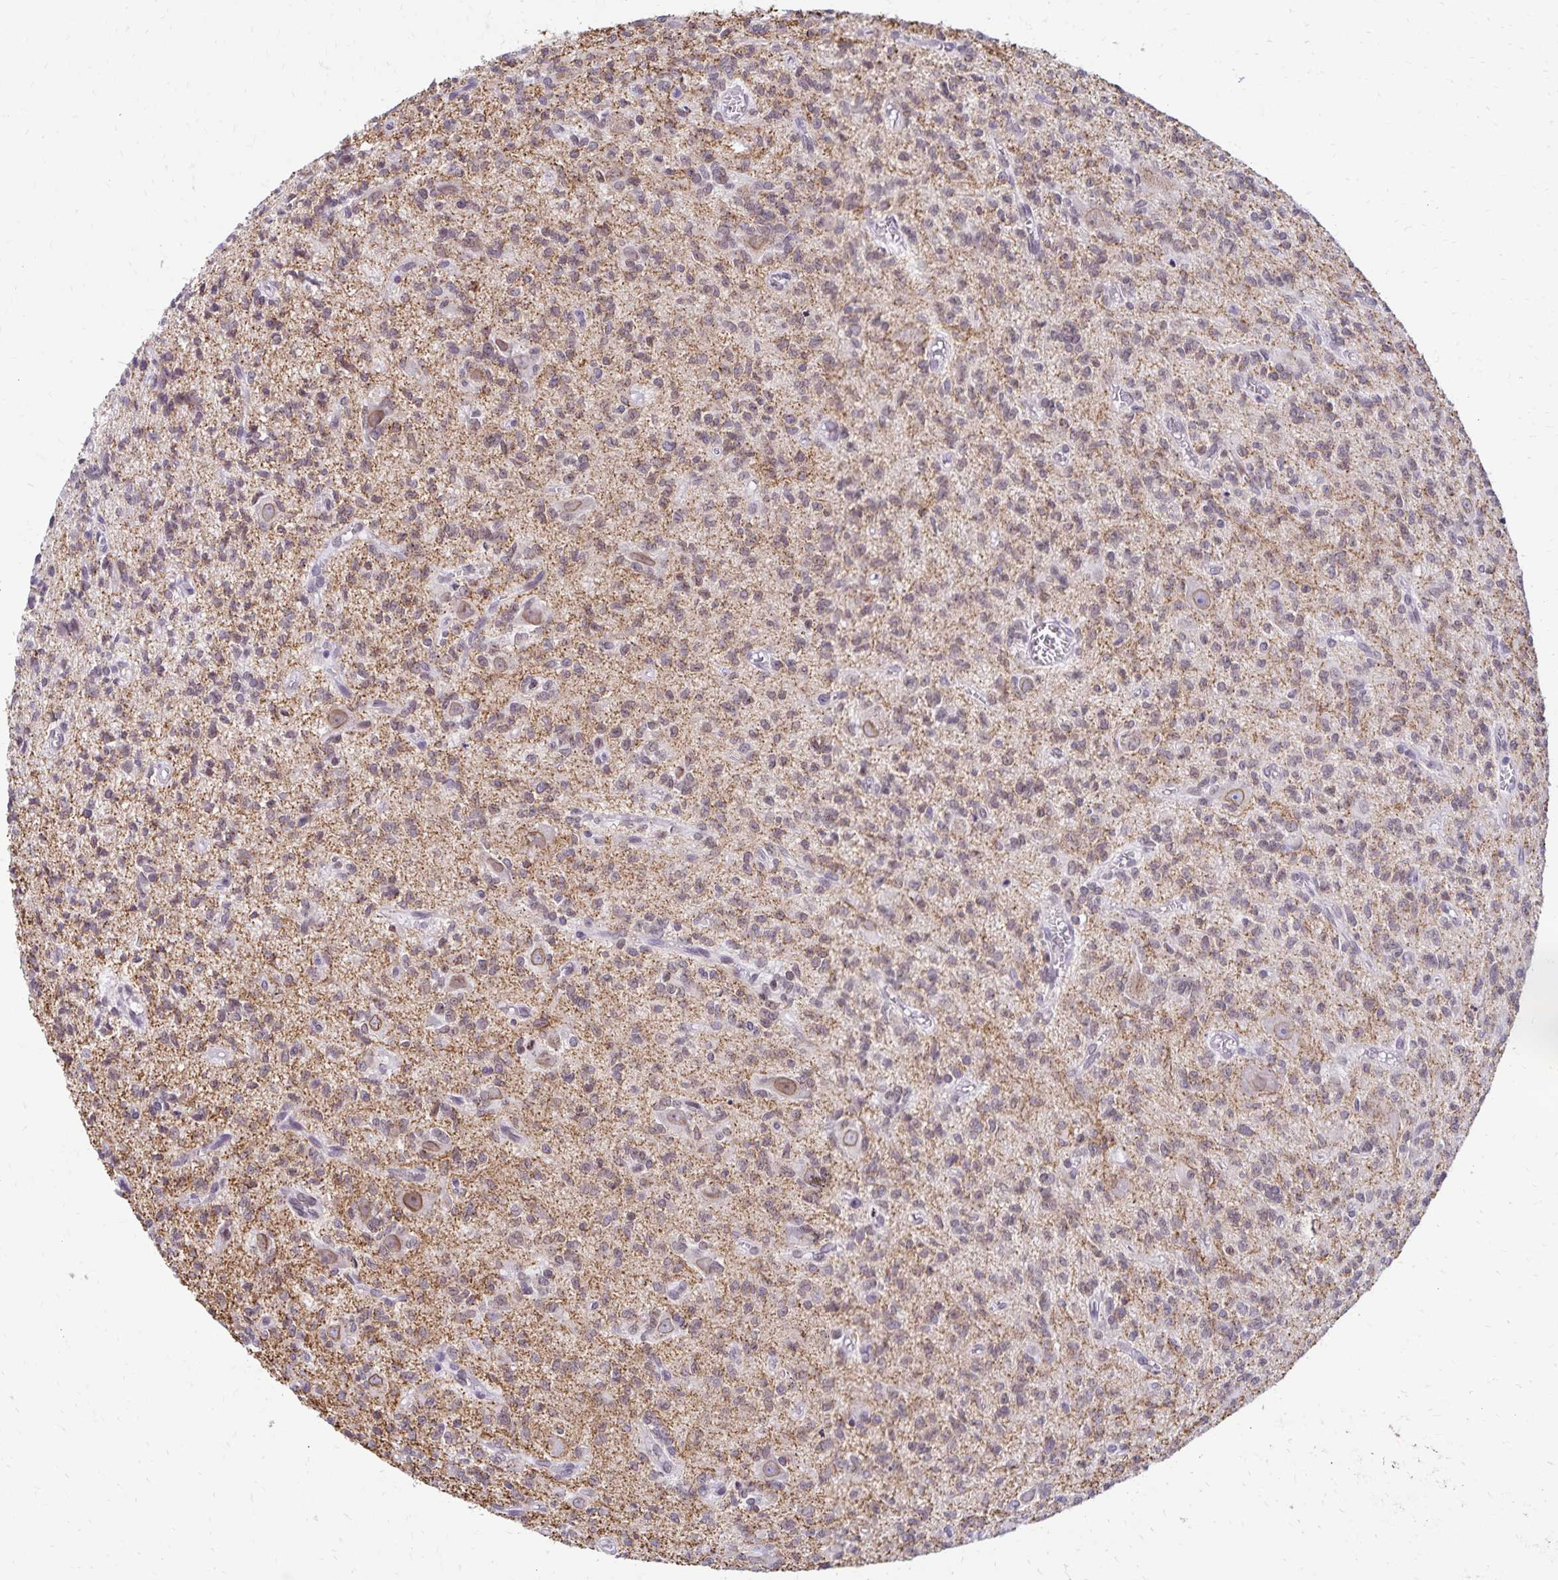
{"staining": {"intensity": "negative", "quantity": "none", "location": "none"}, "tissue": "glioma", "cell_type": "Tumor cells", "image_type": "cancer", "snomed": [{"axis": "morphology", "description": "Glioma, malignant, Low grade"}, {"axis": "topography", "description": "Brain"}], "caption": "Immunohistochemistry of malignant glioma (low-grade) shows no staining in tumor cells.", "gene": "FAM166C", "patient": {"sex": "male", "age": 64}}